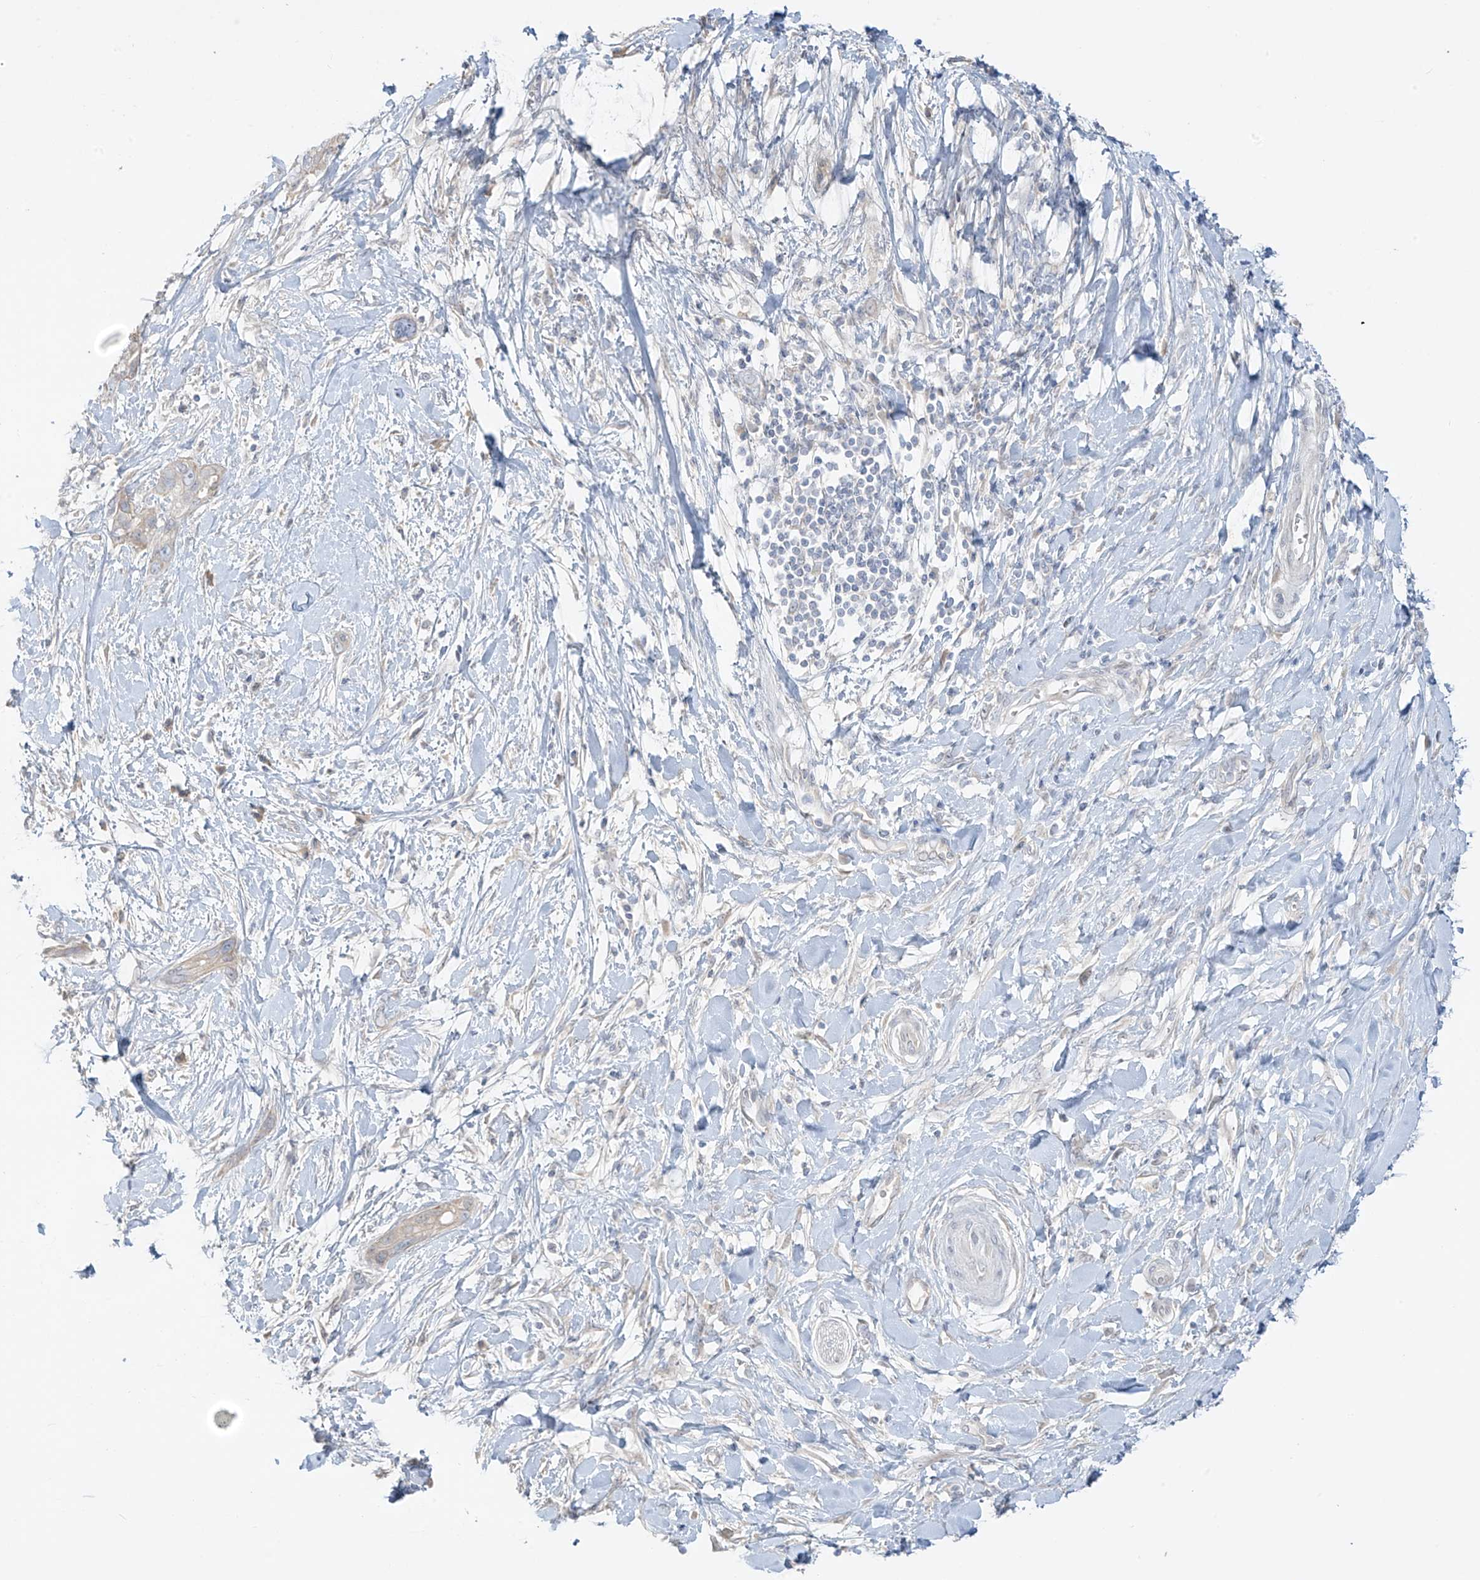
{"staining": {"intensity": "strong", "quantity": "<25%", "location": "cytoplasmic/membranous"}, "tissue": "pancreatic cancer", "cell_type": "Tumor cells", "image_type": "cancer", "snomed": [{"axis": "morphology", "description": "Normal tissue, NOS"}, {"axis": "morphology", "description": "Adenocarcinoma, NOS"}, {"axis": "topography", "description": "Pancreas"}, {"axis": "topography", "description": "Peripheral nerve tissue"}], "caption": "Immunohistochemistry image of adenocarcinoma (pancreatic) stained for a protein (brown), which exhibits medium levels of strong cytoplasmic/membranous staining in approximately <25% of tumor cells.", "gene": "DCDC2", "patient": {"sex": "male", "age": 59}}